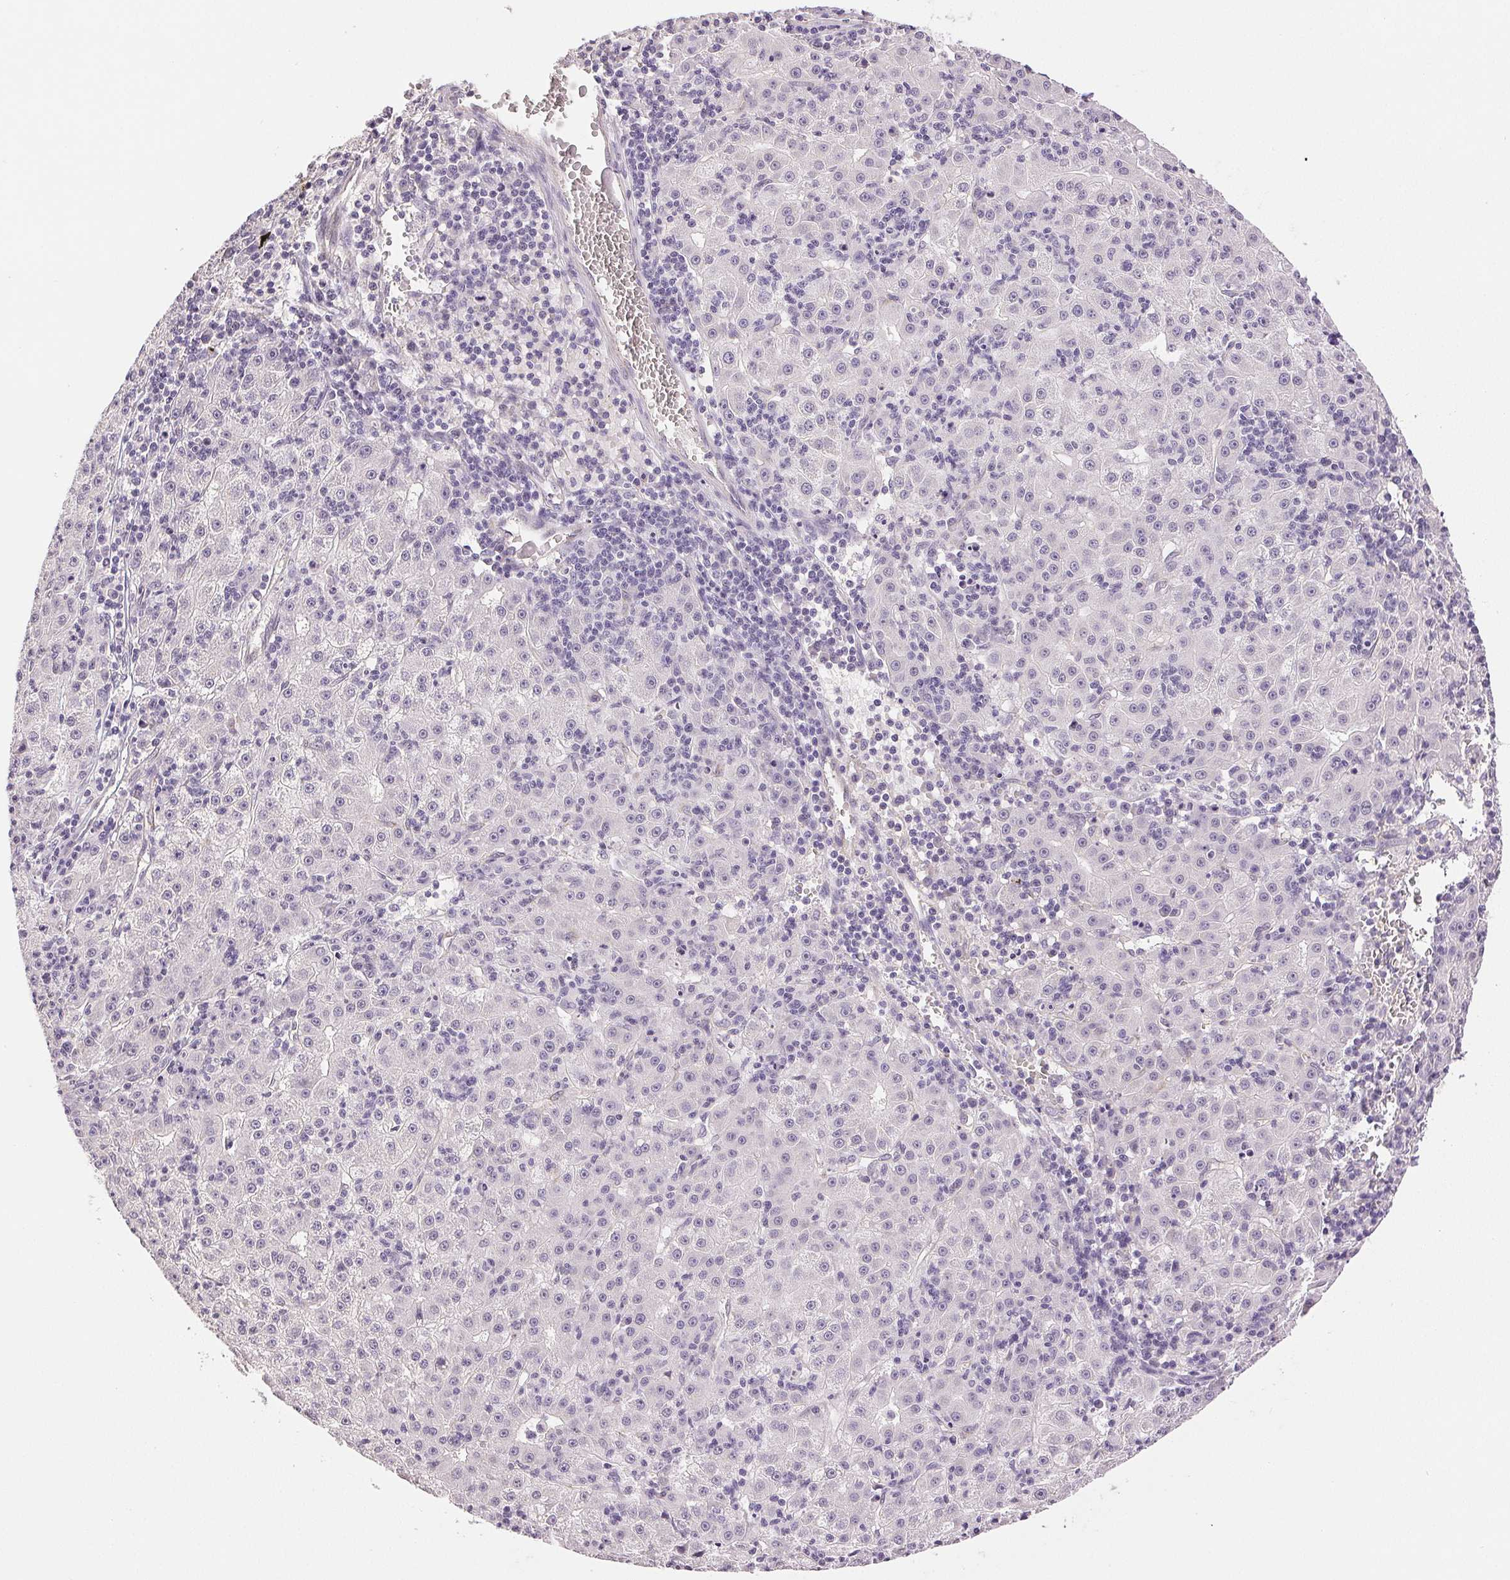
{"staining": {"intensity": "negative", "quantity": "none", "location": "none"}, "tissue": "liver cancer", "cell_type": "Tumor cells", "image_type": "cancer", "snomed": [{"axis": "morphology", "description": "Carcinoma, Hepatocellular, NOS"}, {"axis": "topography", "description": "Liver"}], "caption": "Hepatocellular carcinoma (liver) was stained to show a protein in brown. There is no significant expression in tumor cells. Brightfield microscopy of immunohistochemistry (IHC) stained with DAB (brown) and hematoxylin (blue), captured at high magnification.", "gene": "PLCB1", "patient": {"sex": "male", "age": 76}}